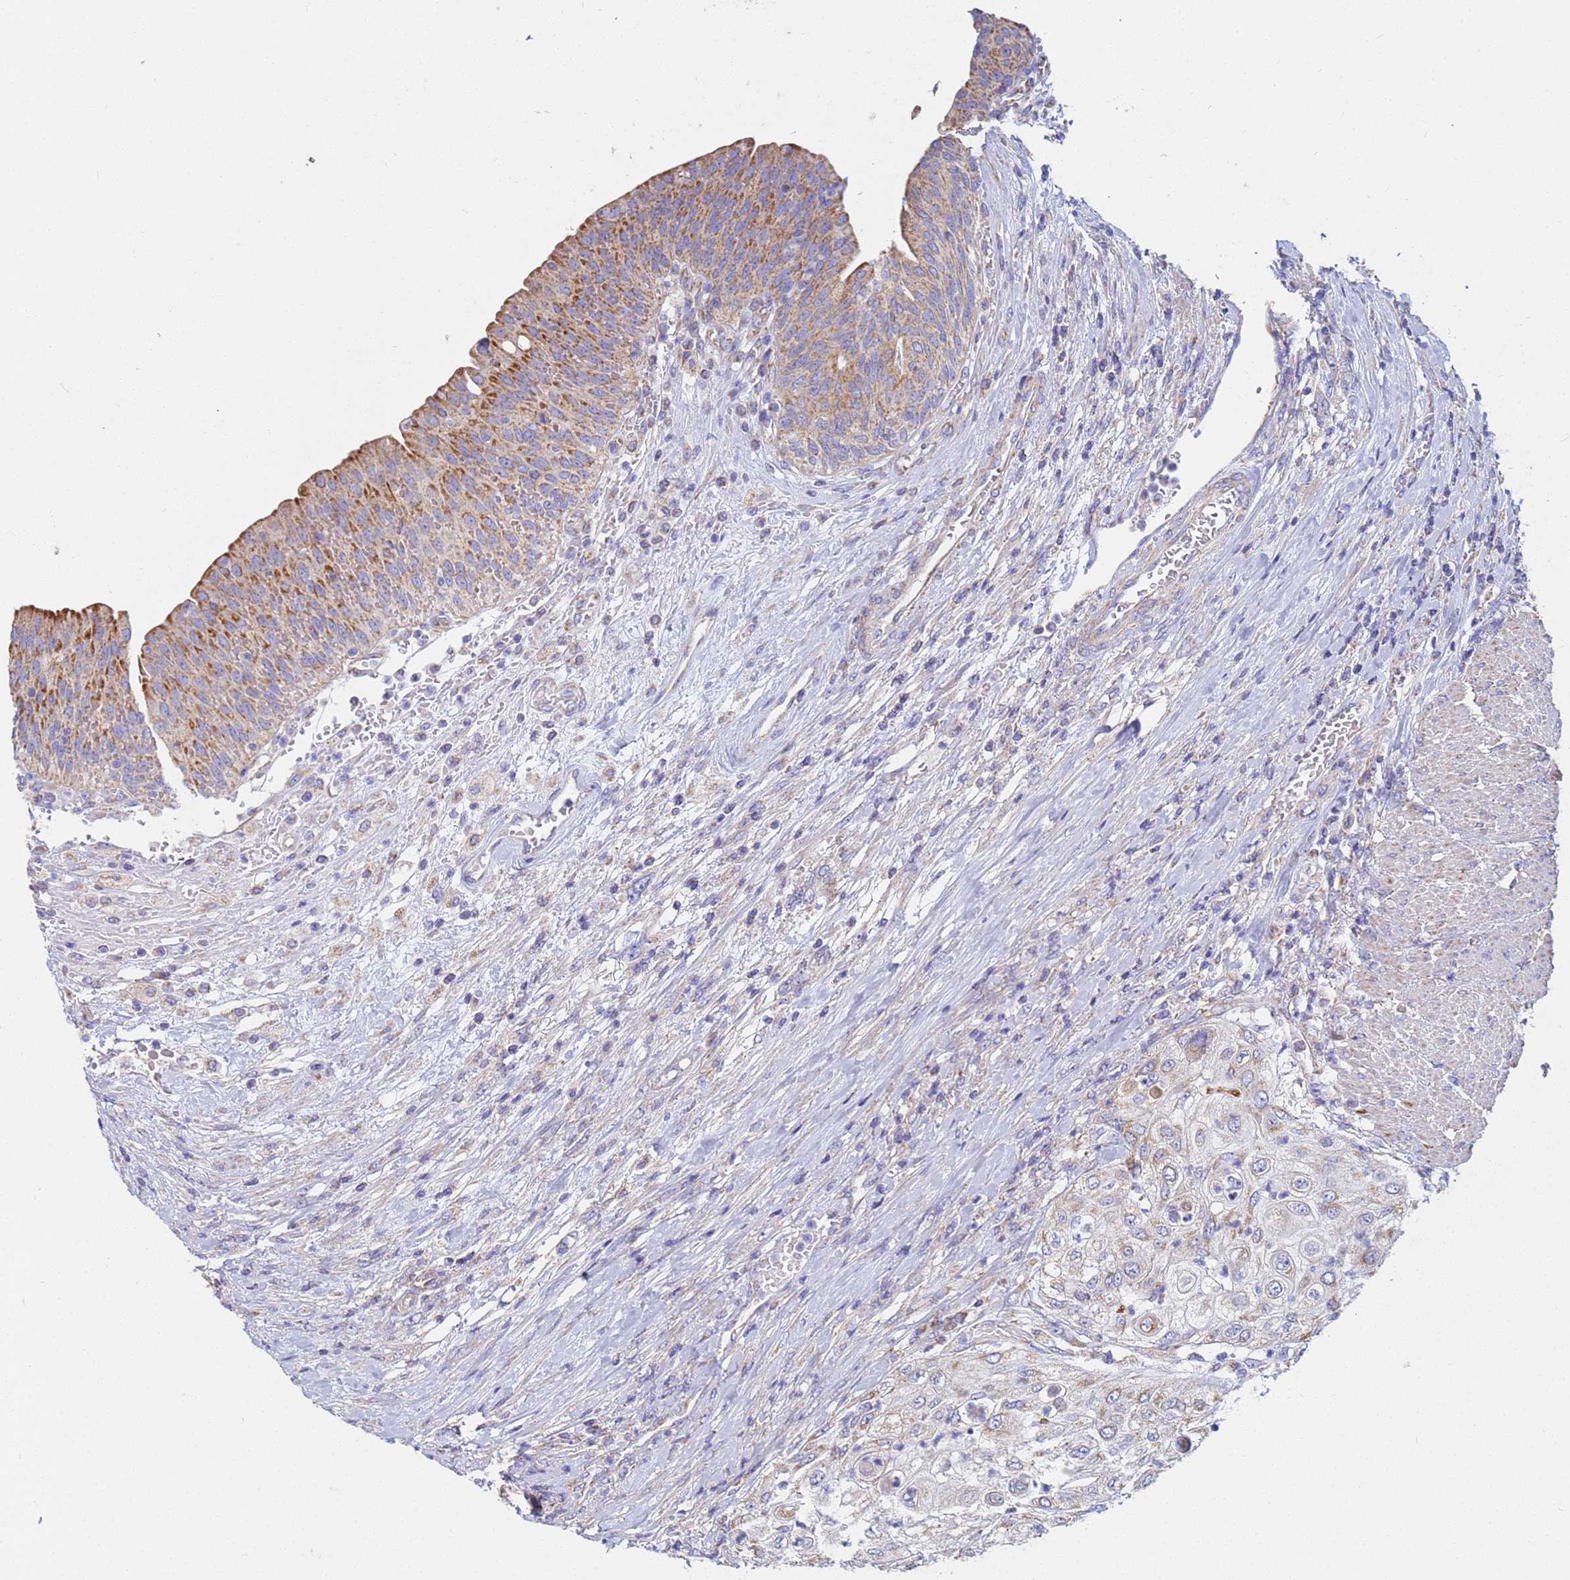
{"staining": {"intensity": "weak", "quantity": "<25%", "location": "cytoplasmic/membranous"}, "tissue": "urothelial cancer", "cell_type": "Tumor cells", "image_type": "cancer", "snomed": [{"axis": "morphology", "description": "Urothelial carcinoma, High grade"}, {"axis": "topography", "description": "Urinary bladder"}], "caption": "A micrograph of high-grade urothelial carcinoma stained for a protein exhibits no brown staining in tumor cells.", "gene": "UQCRH", "patient": {"sex": "female", "age": 79}}